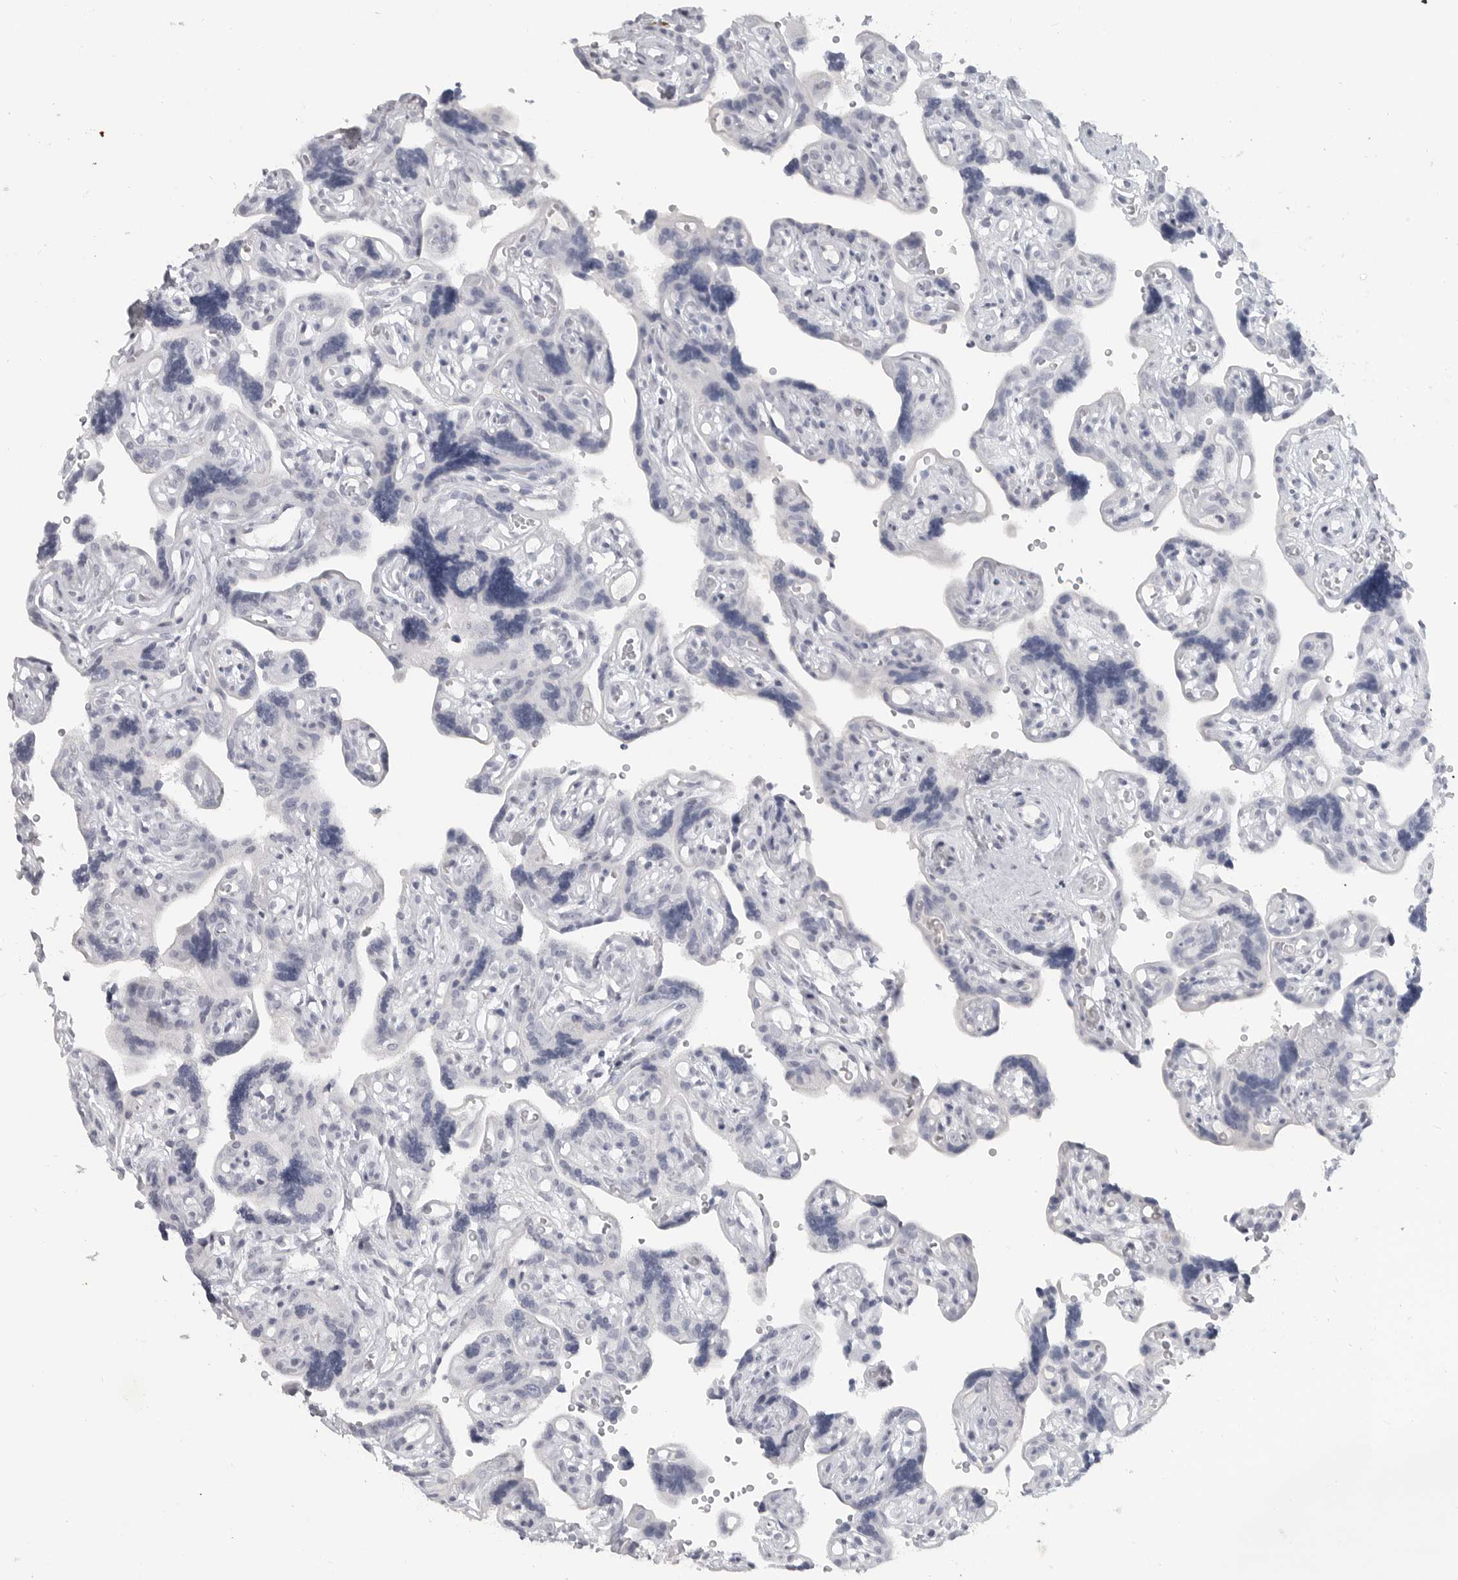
{"staining": {"intensity": "negative", "quantity": "none", "location": "none"}, "tissue": "placenta", "cell_type": "Decidual cells", "image_type": "normal", "snomed": [{"axis": "morphology", "description": "Normal tissue, NOS"}, {"axis": "topography", "description": "Placenta"}], "caption": "This is a micrograph of IHC staining of benign placenta, which shows no staining in decidual cells. Brightfield microscopy of IHC stained with DAB (brown) and hematoxylin (blue), captured at high magnification.", "gene": "LY6D", "patient": {"sex": "female", "age": 30}}